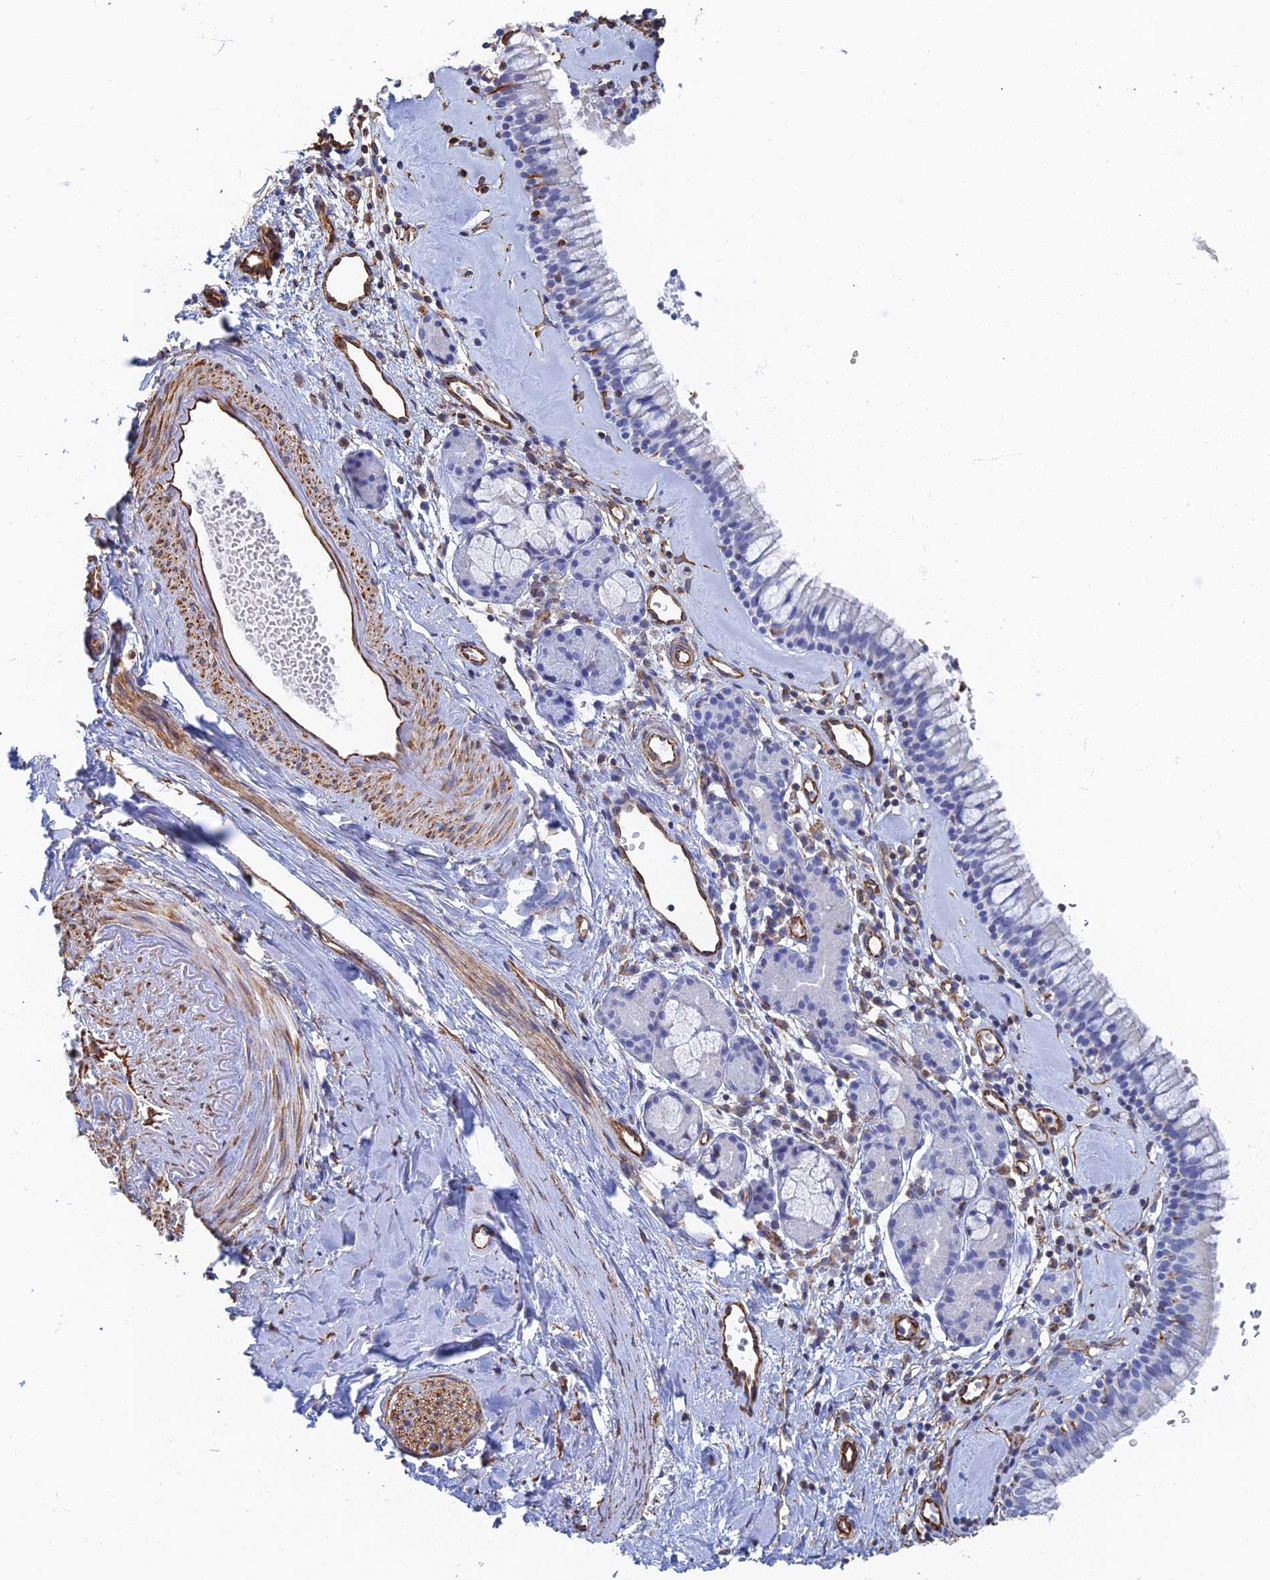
{"staining": {"intensity": "negative", "quantity": "none", "location": "none"}, "tissue": "nasopharynx", "cell_type": "Respiratory epithelial cells", "image_type": "normal", "snomed": [{"axis": "morphology", "description": "Normal tissue, NOS"}, {"axis": "topography", "description": "Nasopharynx"}], "caption": "The IHC micrograph has no significant positivity in respiratory epithelial cells of nasopharynx.", "gene": "RMC1", "patient": {"sex": "male", "age": 82}}